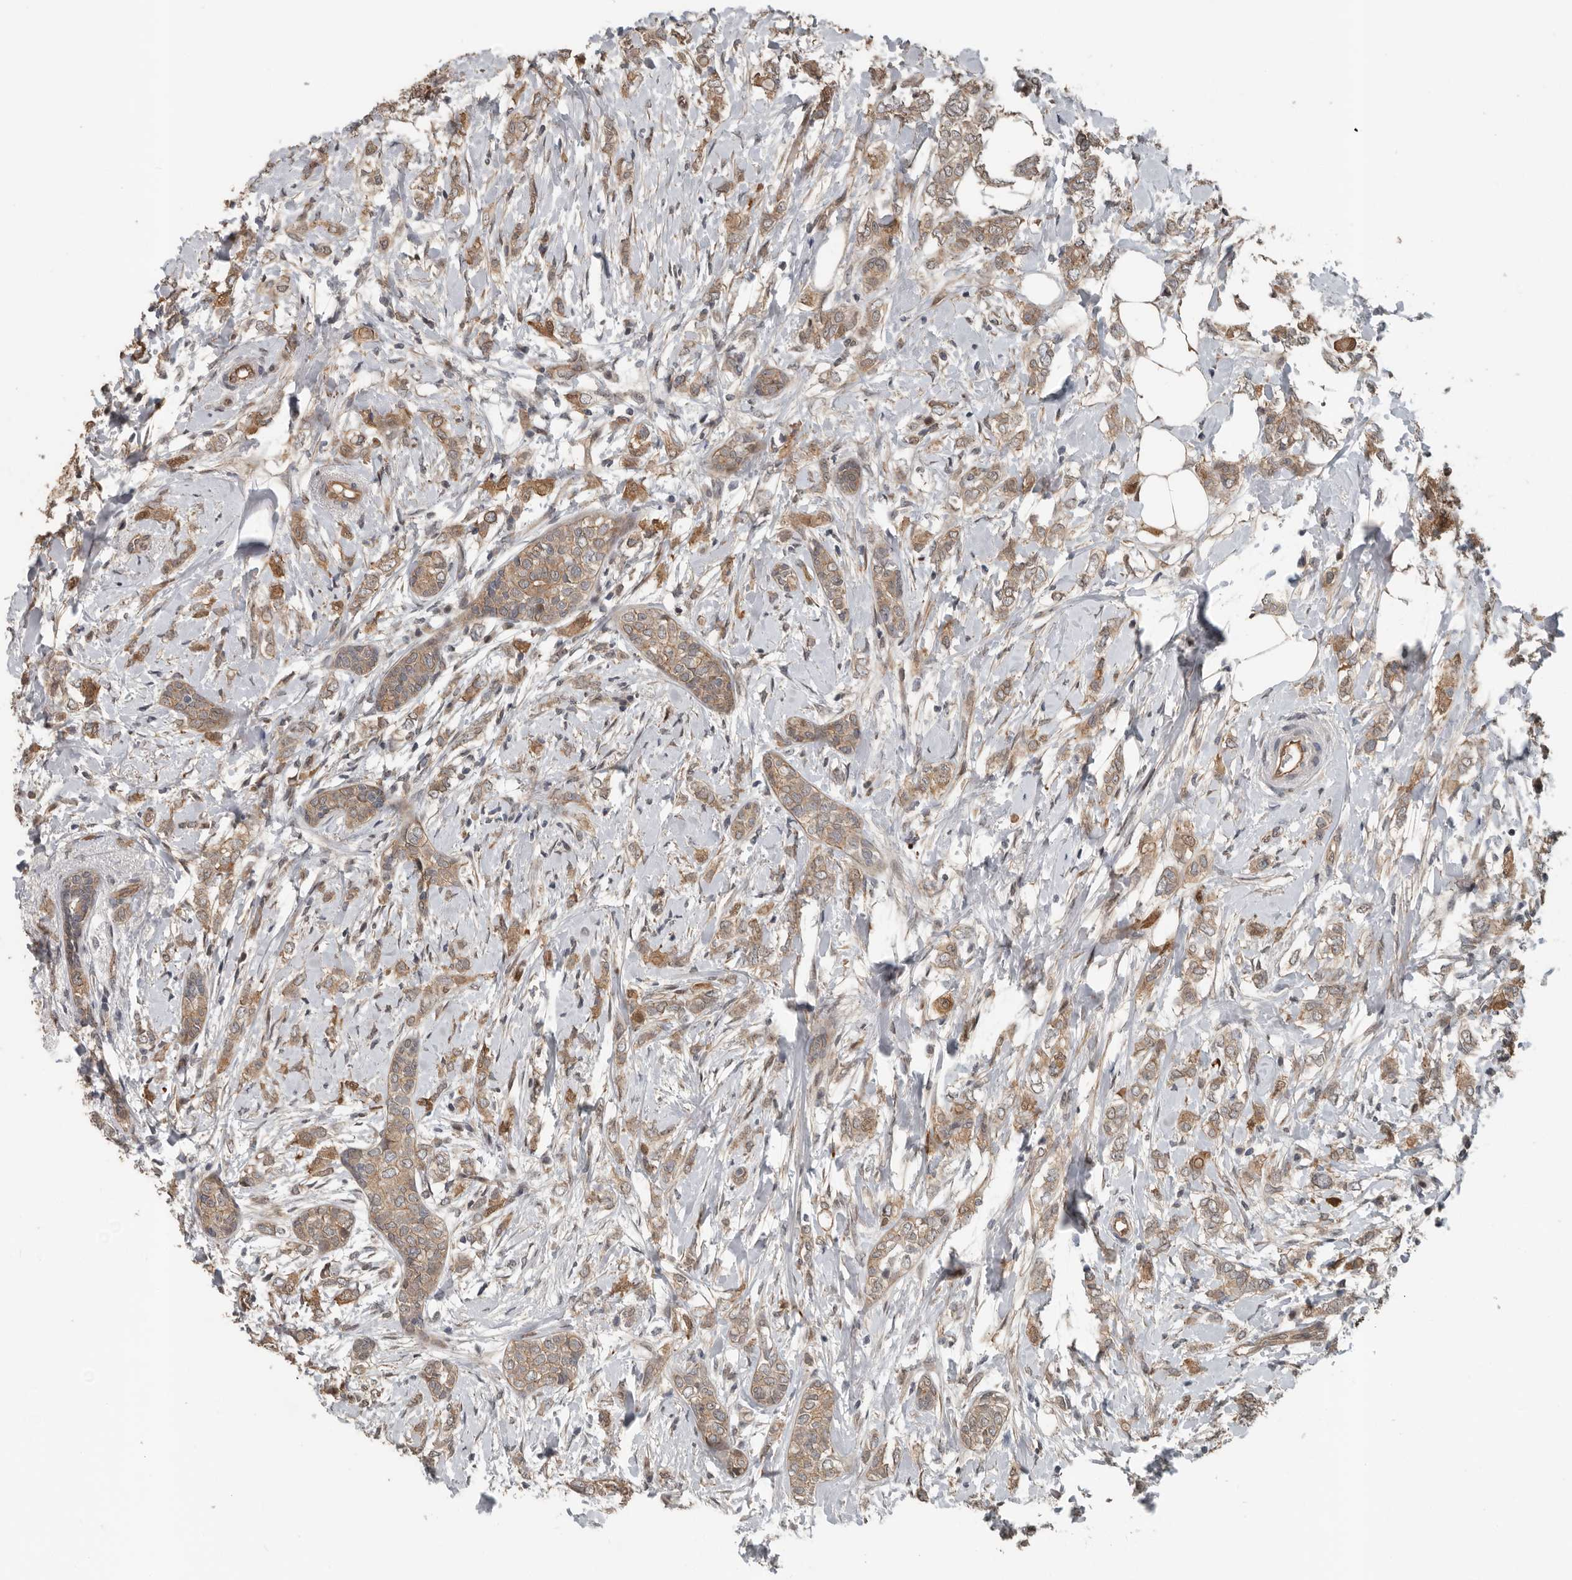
{"staining": {"intensity": "weak", "quantity": ">75%", "location": "cytoplasmic/membranous"}, "tissue": "breast cancer", "cell_type": "Tumor cells", "image_type": "cancer", "snomed": [{"axis": "morphology", "description": "Normal tissue, NOS"}, {"axis": "morphology", "description": "Lobular carcinoma"}, {"axis": "topography", "description": "Breast"}], "caption": "Breast lobular carcinoma was stained to show a protein in brown. There is low levels of weak cytoplasmic/membranous staining in about >75% of tumor cells. (DAB = brown stain, brightfield microscopy at high magnification).", "gene": "YOD1", "patient": {"sex": "female", "age": 47}}